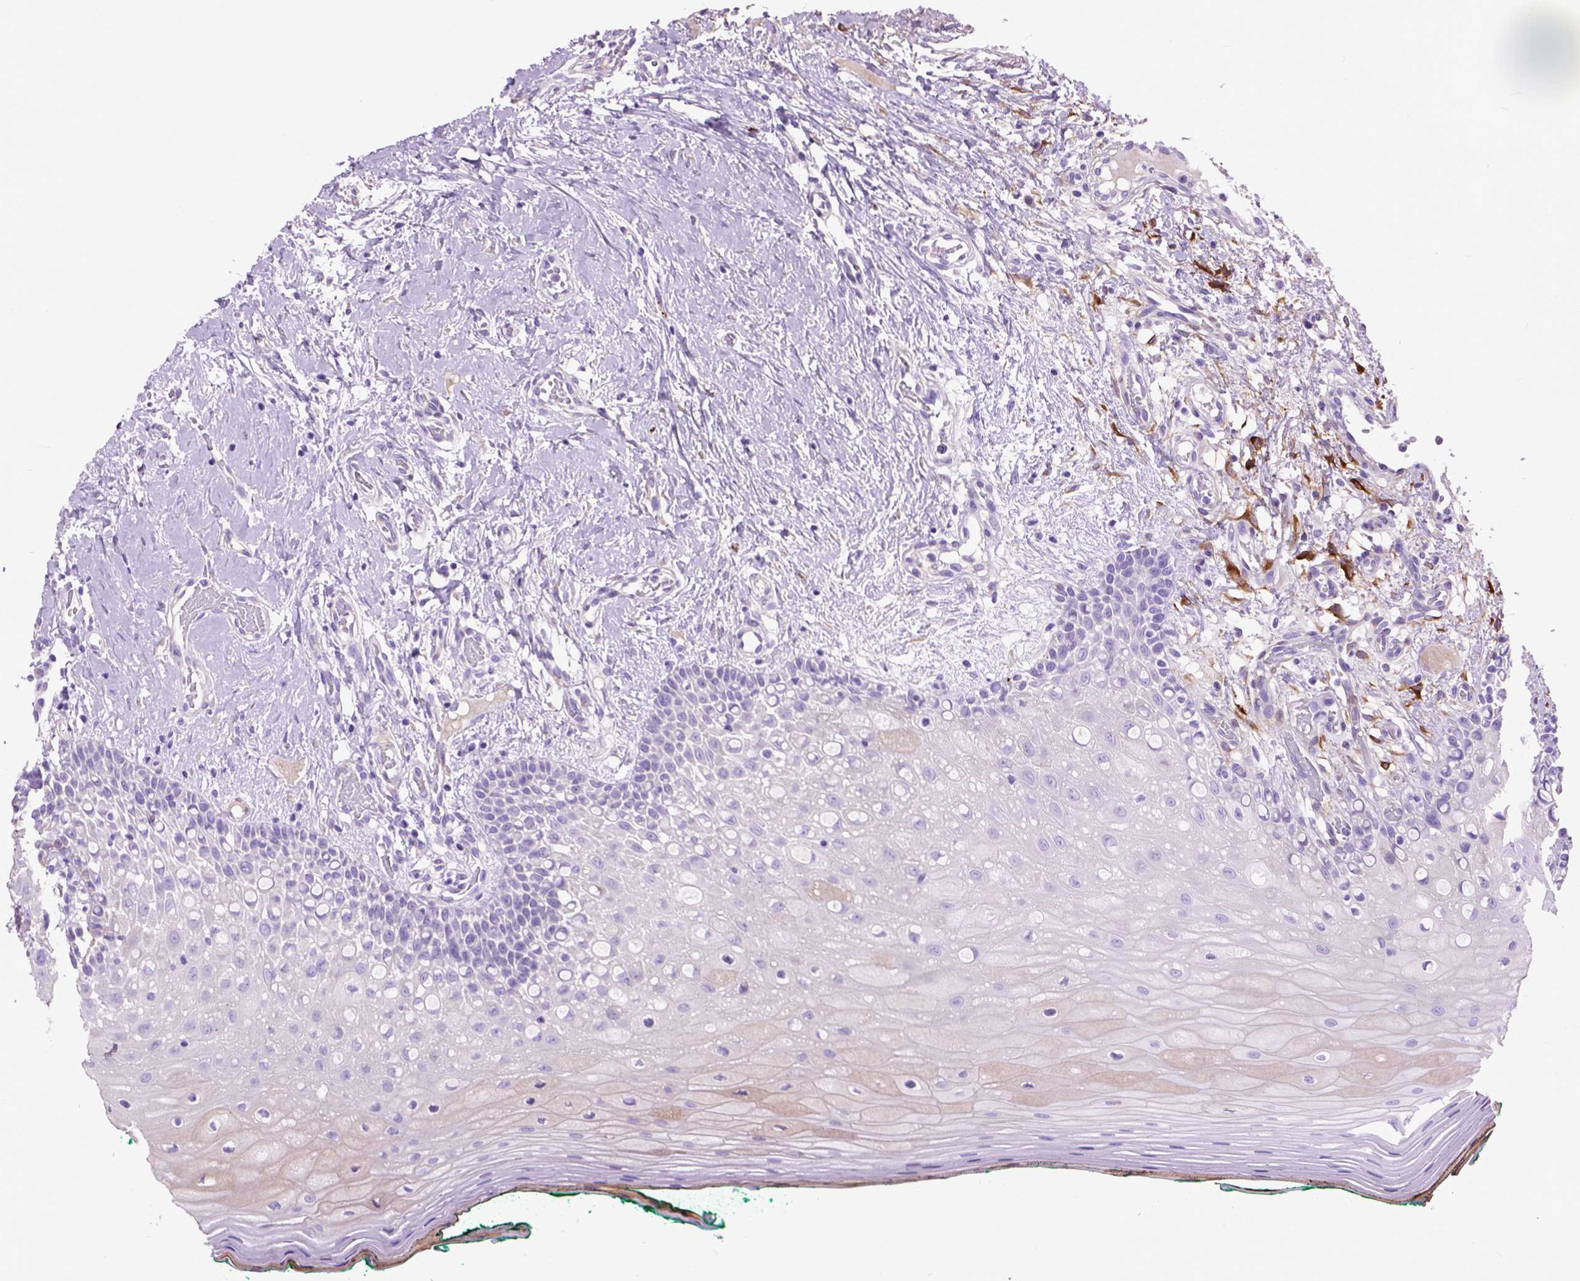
{"staining": {"intensity": "negative", "quantity": "none", "location": "none"}, "tissue": "oral mucosa", "cell_type": "Squamous epithelial cells", "image_type": "normal", "snomed": [{"axis": "morphology", "description": "Normal tissue, NOS"}, {"axis": "topography", "description": "Oral tissue"}], "caption": "An immunohistochemistry (IHC) photomicrograph of benign oral mucosa is shown. There is no staining in squamous epithelial cells of oral mucosa.", "gene": "MAPT", "patient": {"sex": "female", "age": 83}}